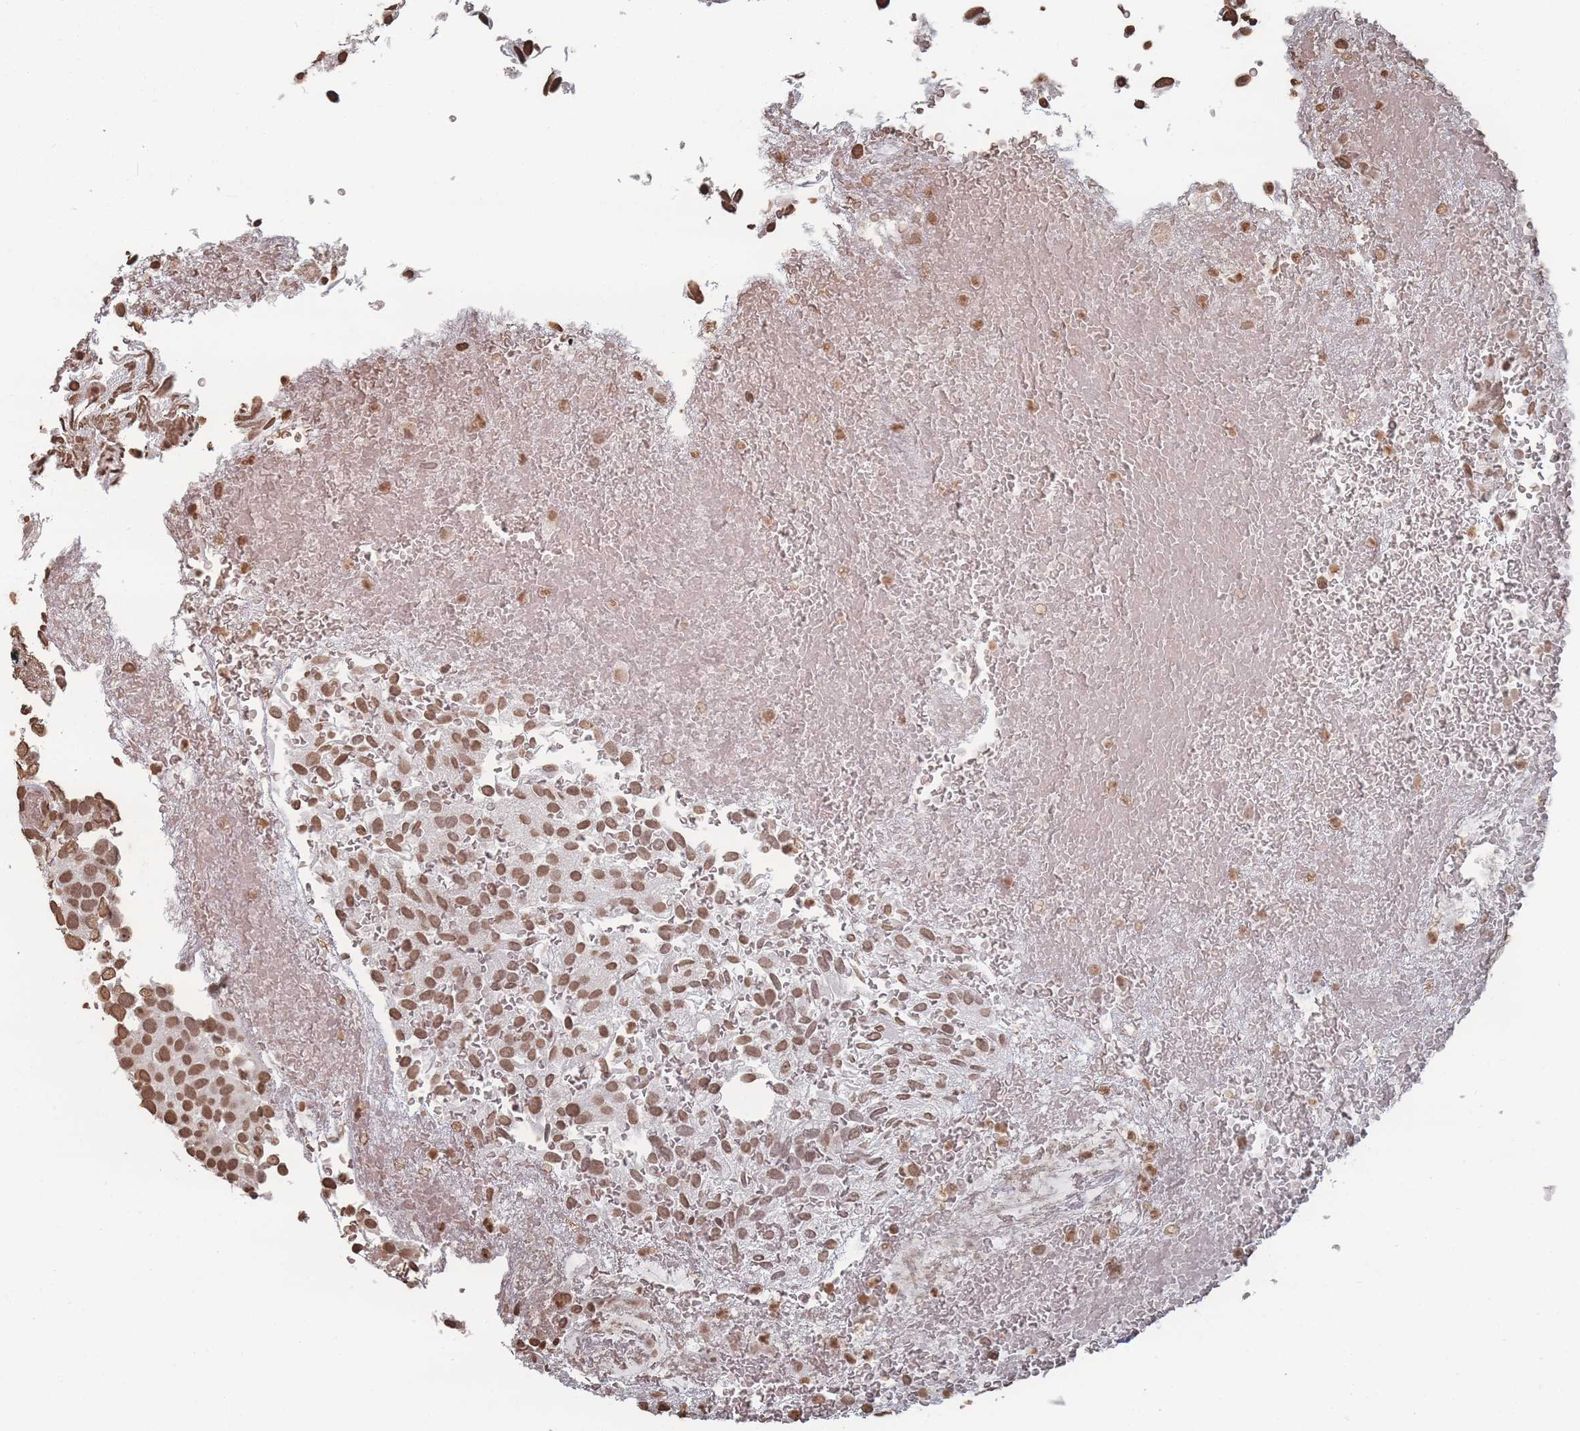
{"staining": {"intensity": "moderate", "quantity": ">75%", "location": "nuclear"}, "tissue": "urothelial cancer", "cell_type": "Tumor cells", "image_type": "cancer", "snomed": [{"axis": "morphology", "description": "Urothelial carcinoma, Low grade"}, {"axis": "topography", "description": "Urinary bladder"}], "caption": "This image shows urothelial carcinoma (low-grade) stained with immunohistochemistry to label a protein in brown. The nuclear of tumor cells show moderate positivity for the protein. Nuclei are counter-stained blue.", "gene": "PLEKHG5", "patient": {"sex": "male", "age": 78}}